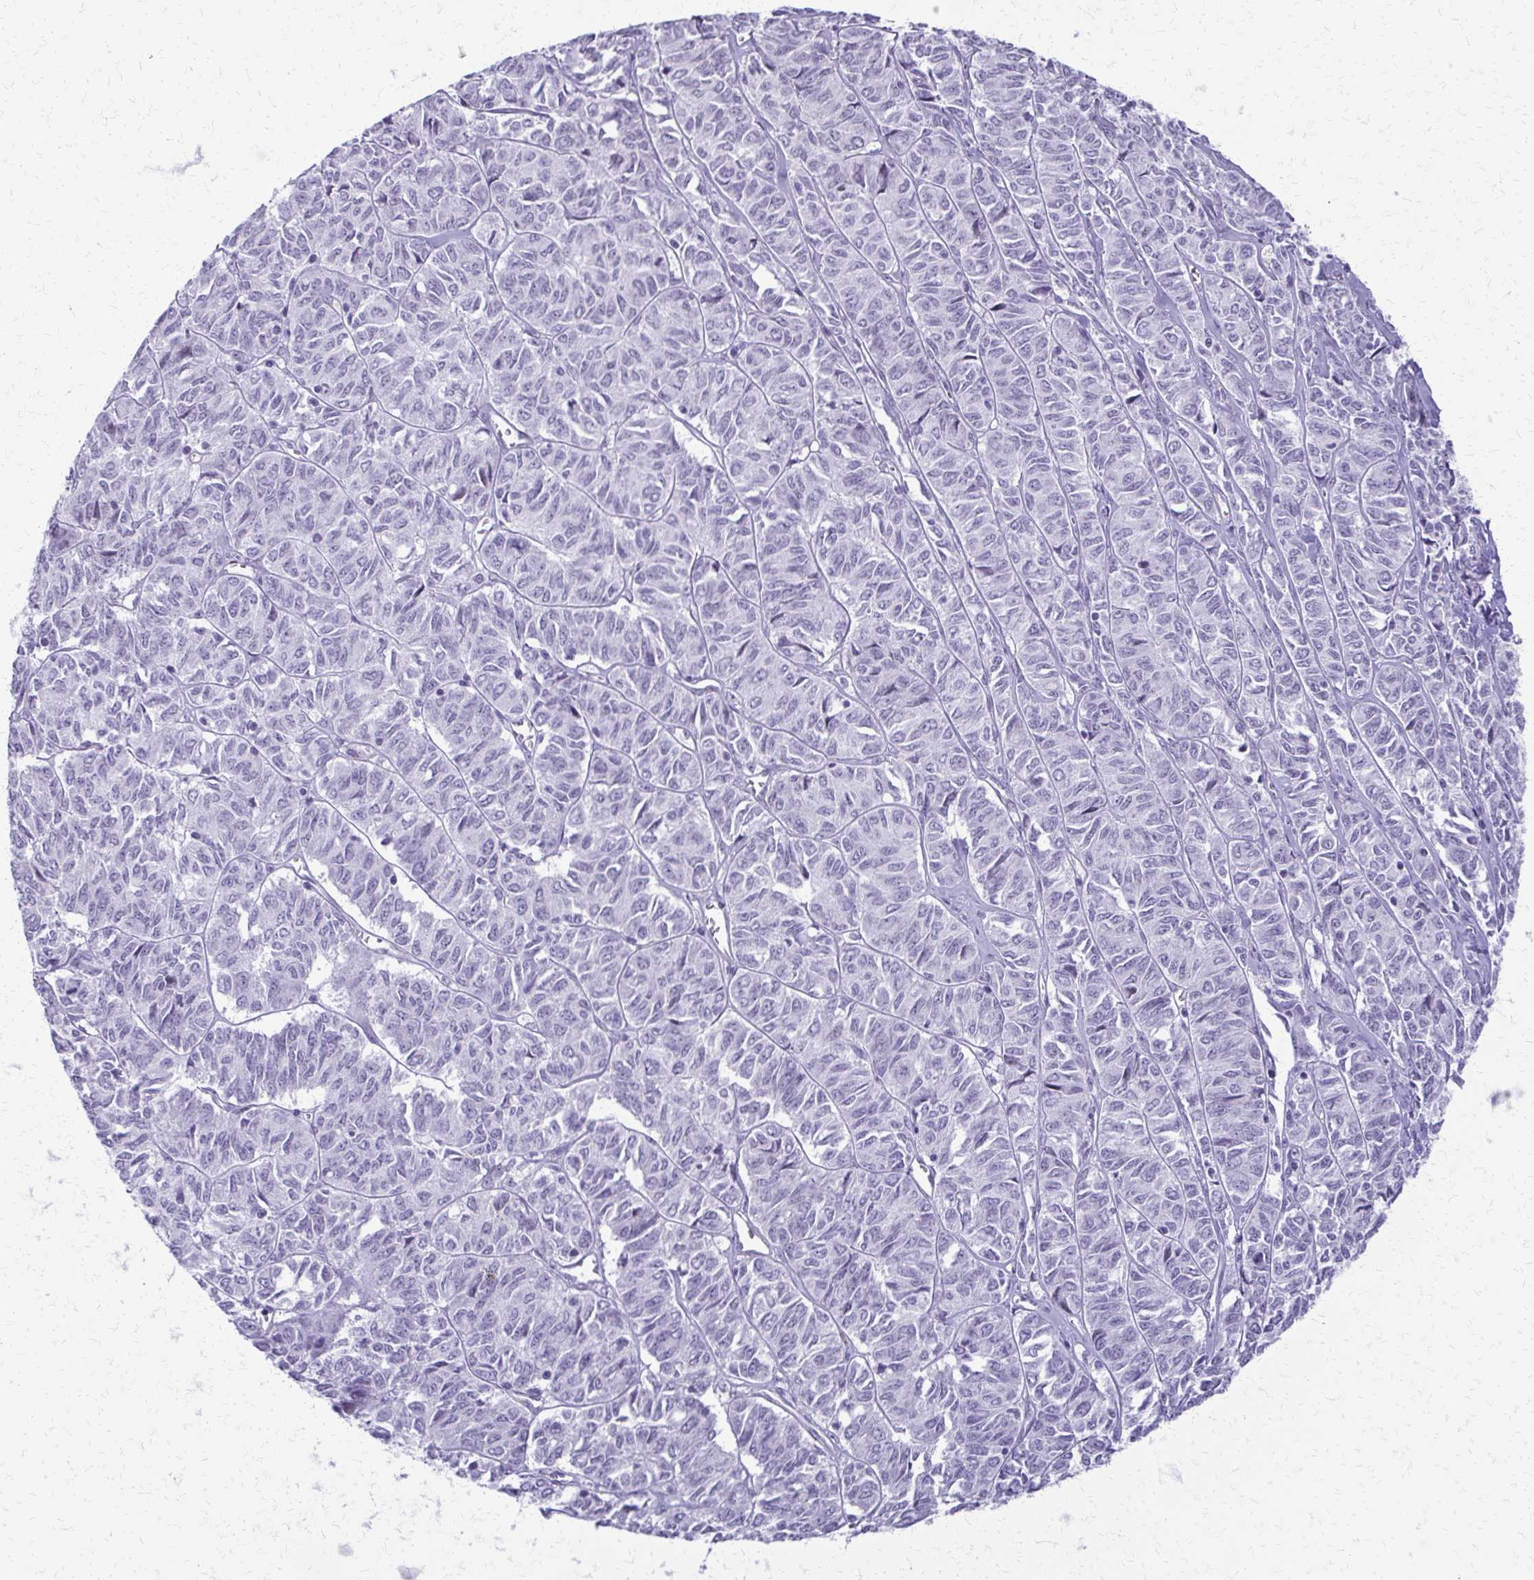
{"staining": {"intensity": "negative", "quantity": "none", "location": "none"}, "tissue": "ovarian cancer", "cell_type": "Tumor cells", "image_type": "cancer", "snomed": [{"axis": "morphology", "description": "Carcinoma, endometroid"}, {"axis": "topography", "description": "Ovary"}], "caption": "Ovarian cancer stained for a protein using immunohistochemistry (IHC) displays no positivity tumor cells.", "gene": "FAM162B", "patient": {"sex": "female", "age": 80}}